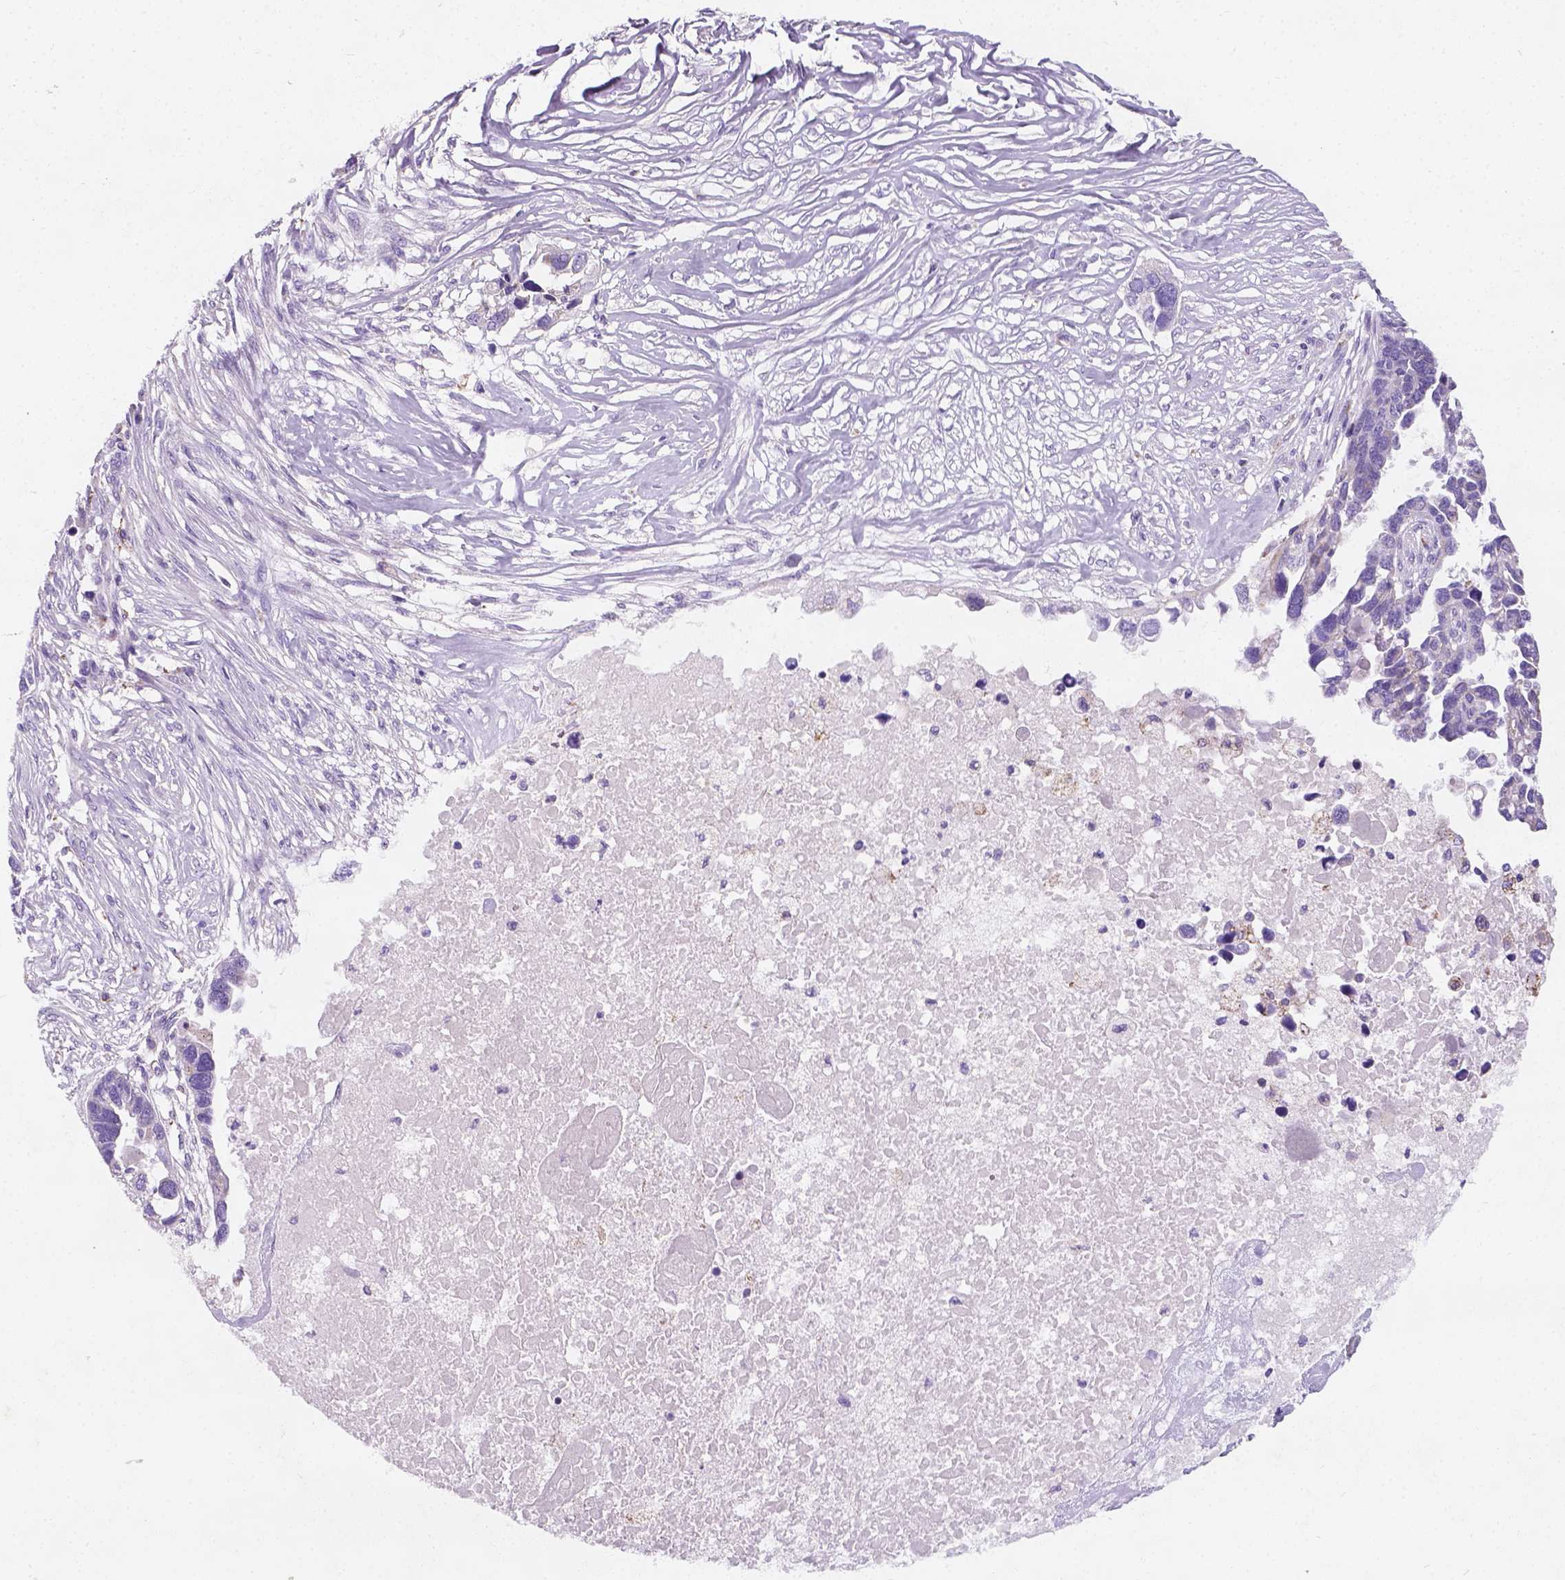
{"staining": {"intensity": "negative", "quantity": "none", "location": "none"}, "tissue": "ovarian cancer", "cell_type": "Tumor cells", "image_type": "cancer", "snomed": [{"axis": "morphology", "description": "Cystadenocarcinoma, serous, NOS"}, {"axis": "topography", "description": "Ovary"}], "caption": "Immunohistochemistry of human ovarian cancer (serous cystadenocarcinoma) shows no staining in tumor cells.", "gene": "CHODL", "patient": {"sex": "female", "age": 54}}